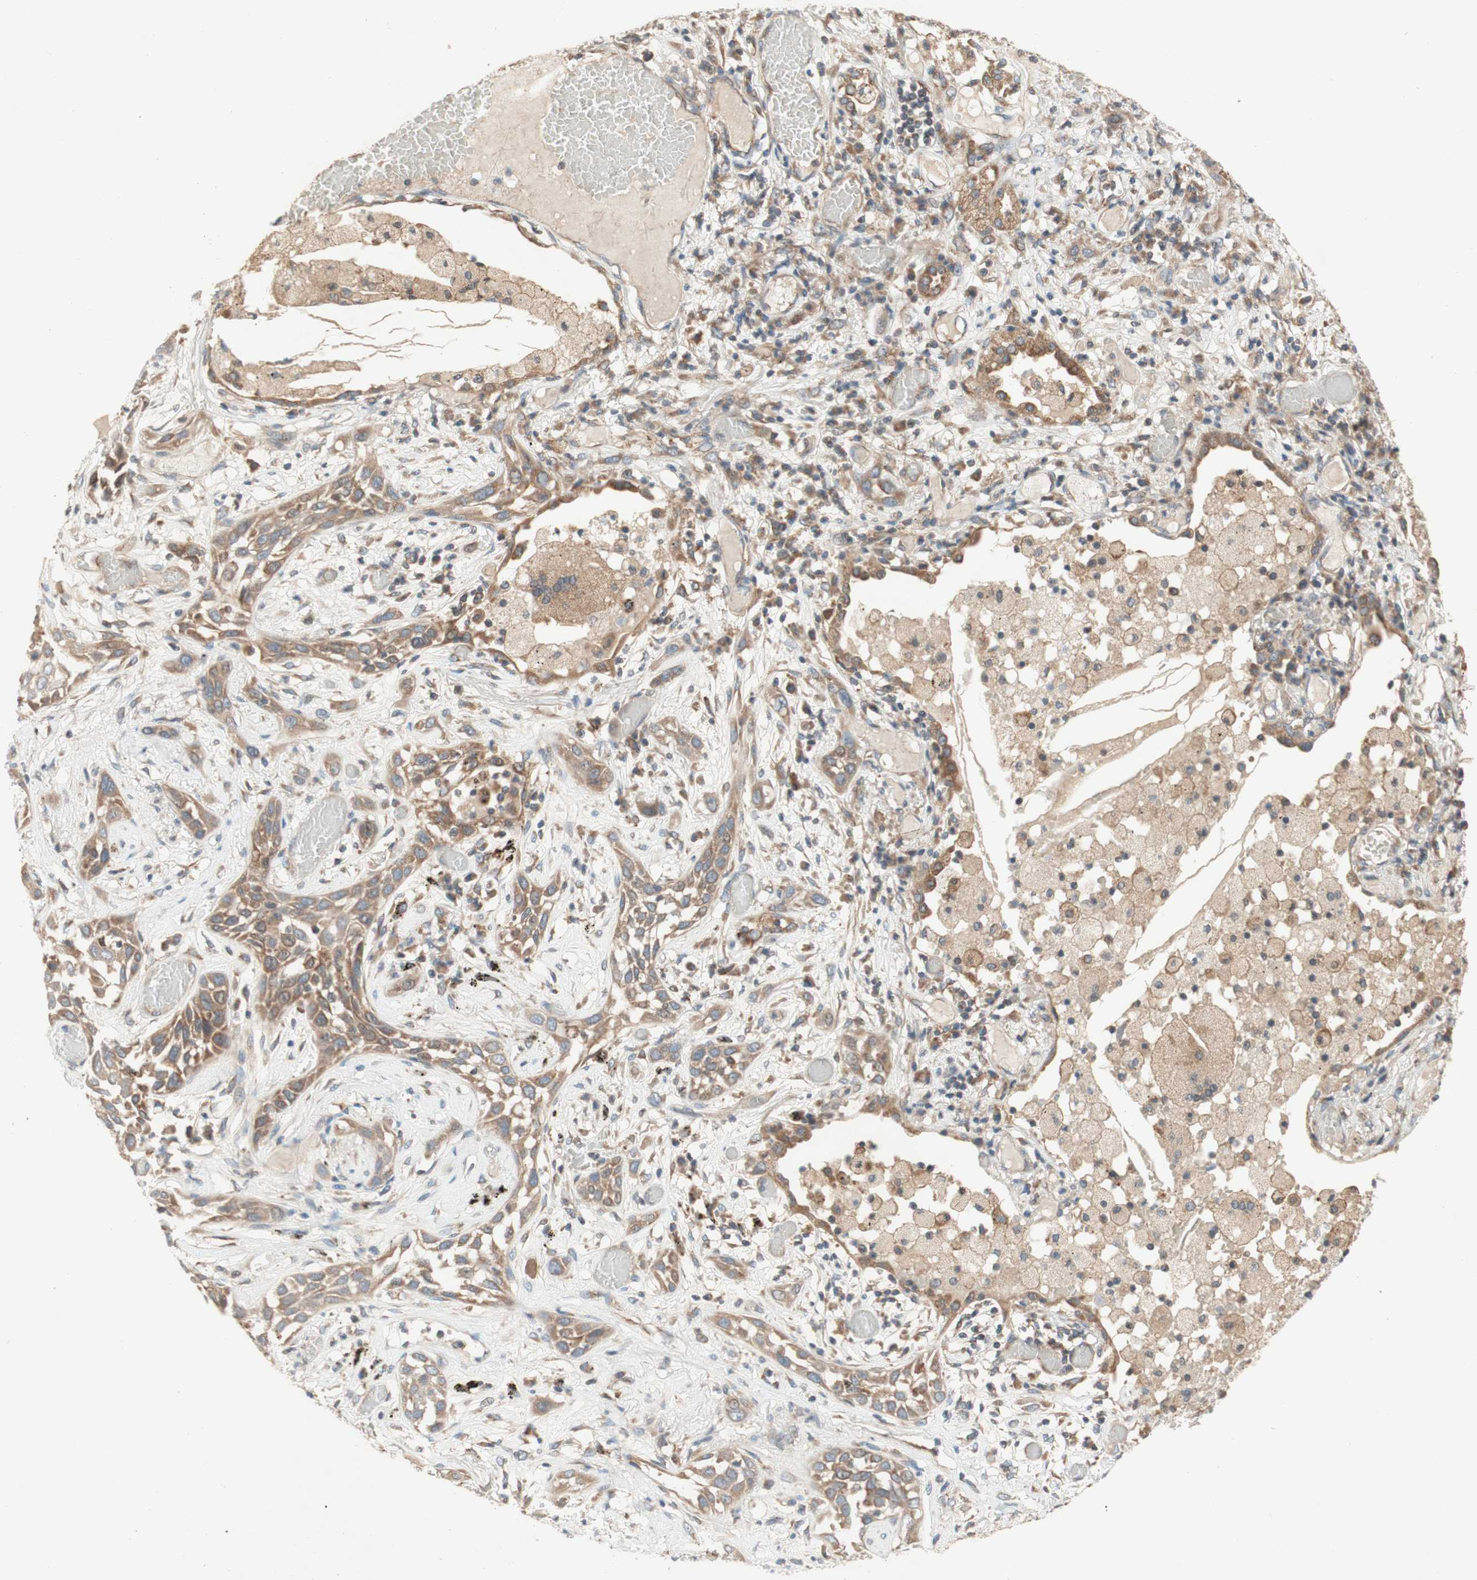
{"staining": {"intensity": "moderate", "quantity": ">75%", "location": "cytoplasmic/membranous"}, "tissue": "lung cancer", "cell_type": "Tumor cells", "image_type": "cancer", "snomed": [{"axis": "morphology", "description": "Squamous cell carcinoma, NOS"}, {"axis": "topography", "description": "Lung"}], "caption": "Squamous cell carcinoma (lung) tissue displays moderate cytoplasmic/membranous staining in approximately >75% of tumor cells, visualized by immunohistochemistry.", "gene": "SOCS2", "patient": {"sex": "male", "age": 71}}